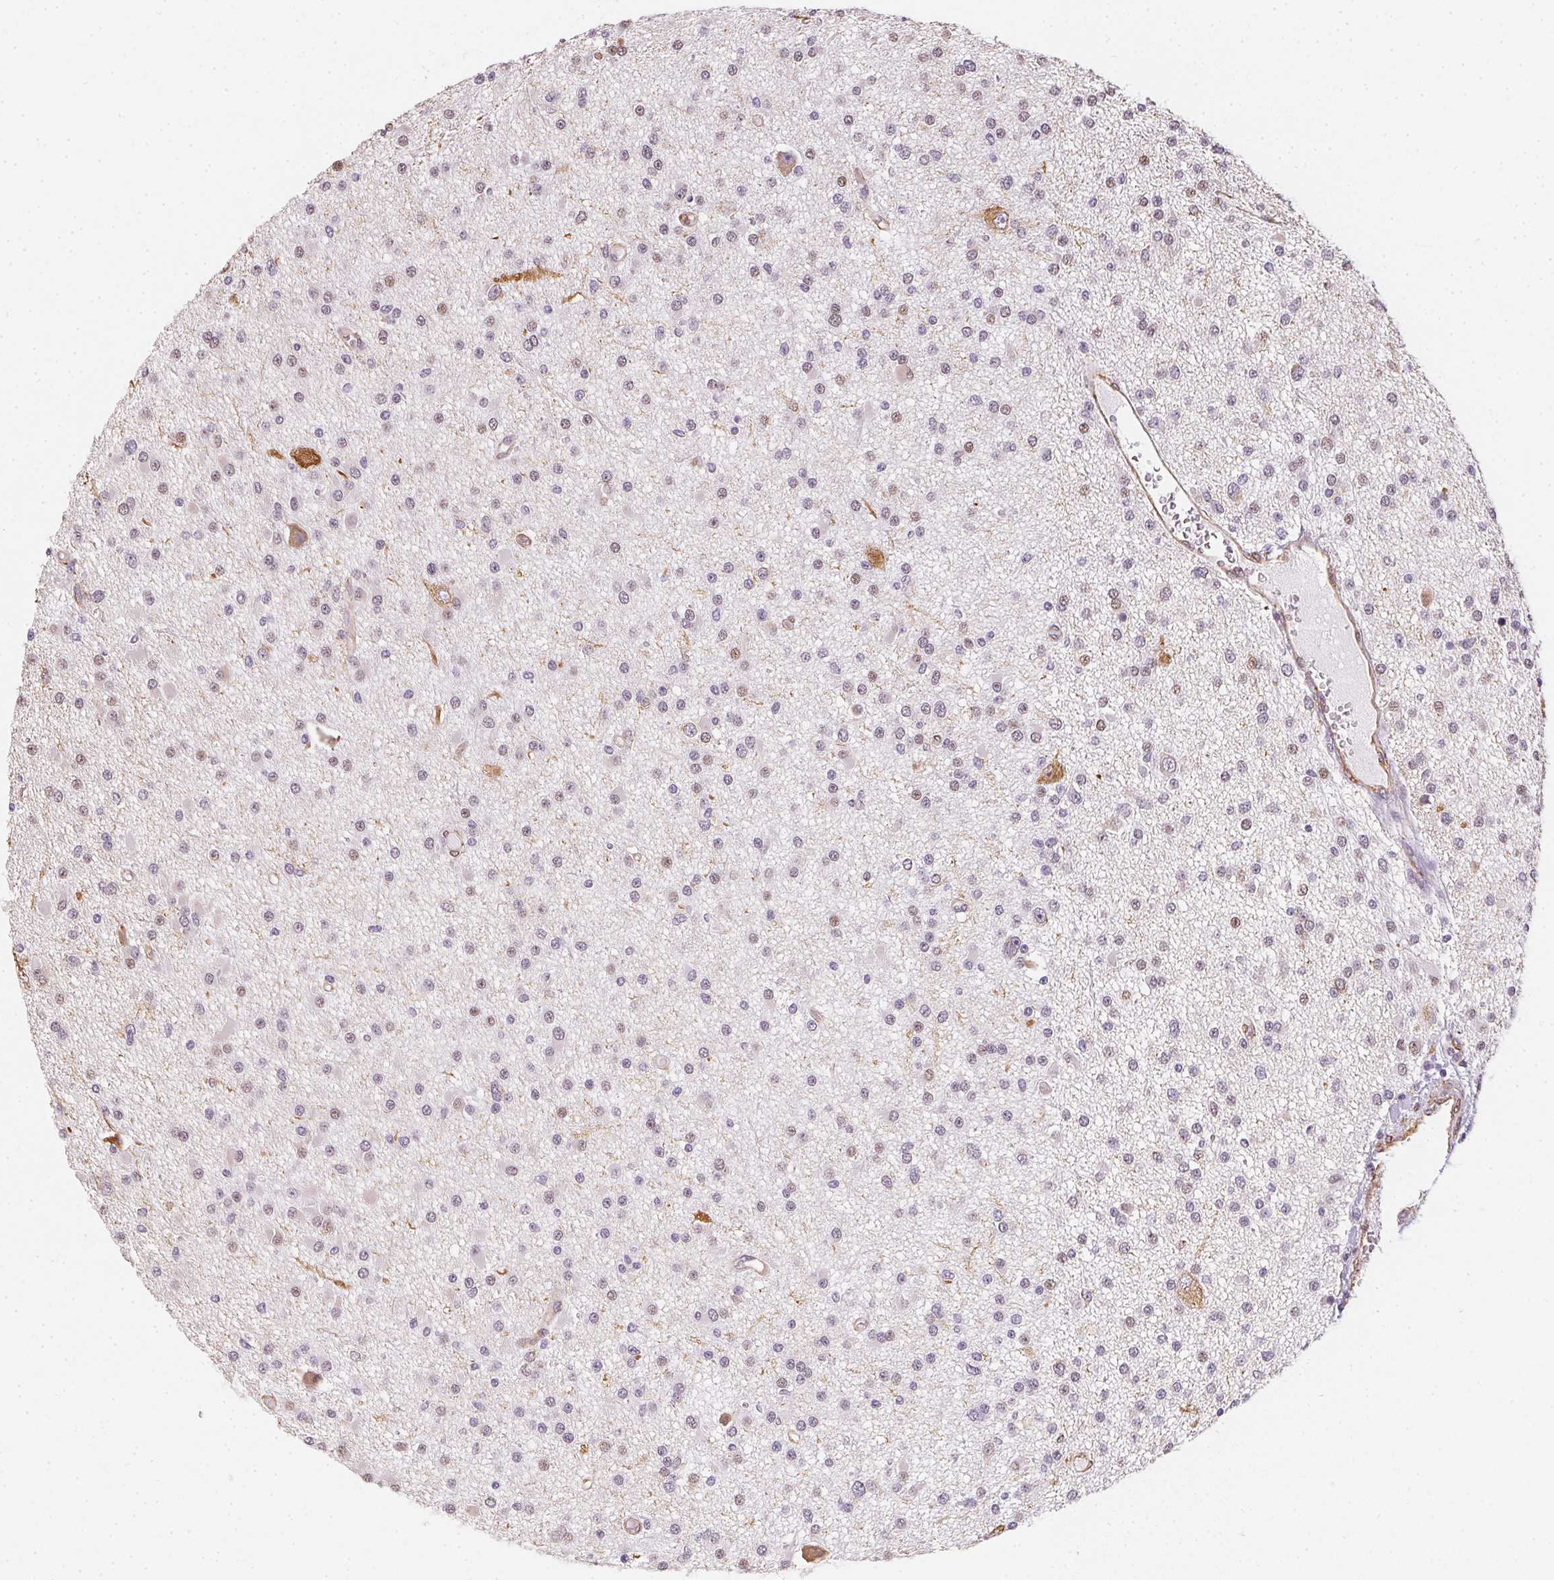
{"staining": {"intensity": "weak", "quantity": "<25%", "location": "nuclear"}, "tissue": "glioma", "cell_type": "Tumor cells", "image_type": "cancer", "snomed": [{"axis": "morphology", "description": "Glioma, malignant, High grade"}, {"axis": "topography", "description": "Brain"}], "caption": "Tumor cells are negative for brown protein staining in glioma.", "gene": "RSBN1", "patient": {"sex": "male", "age": 54}}